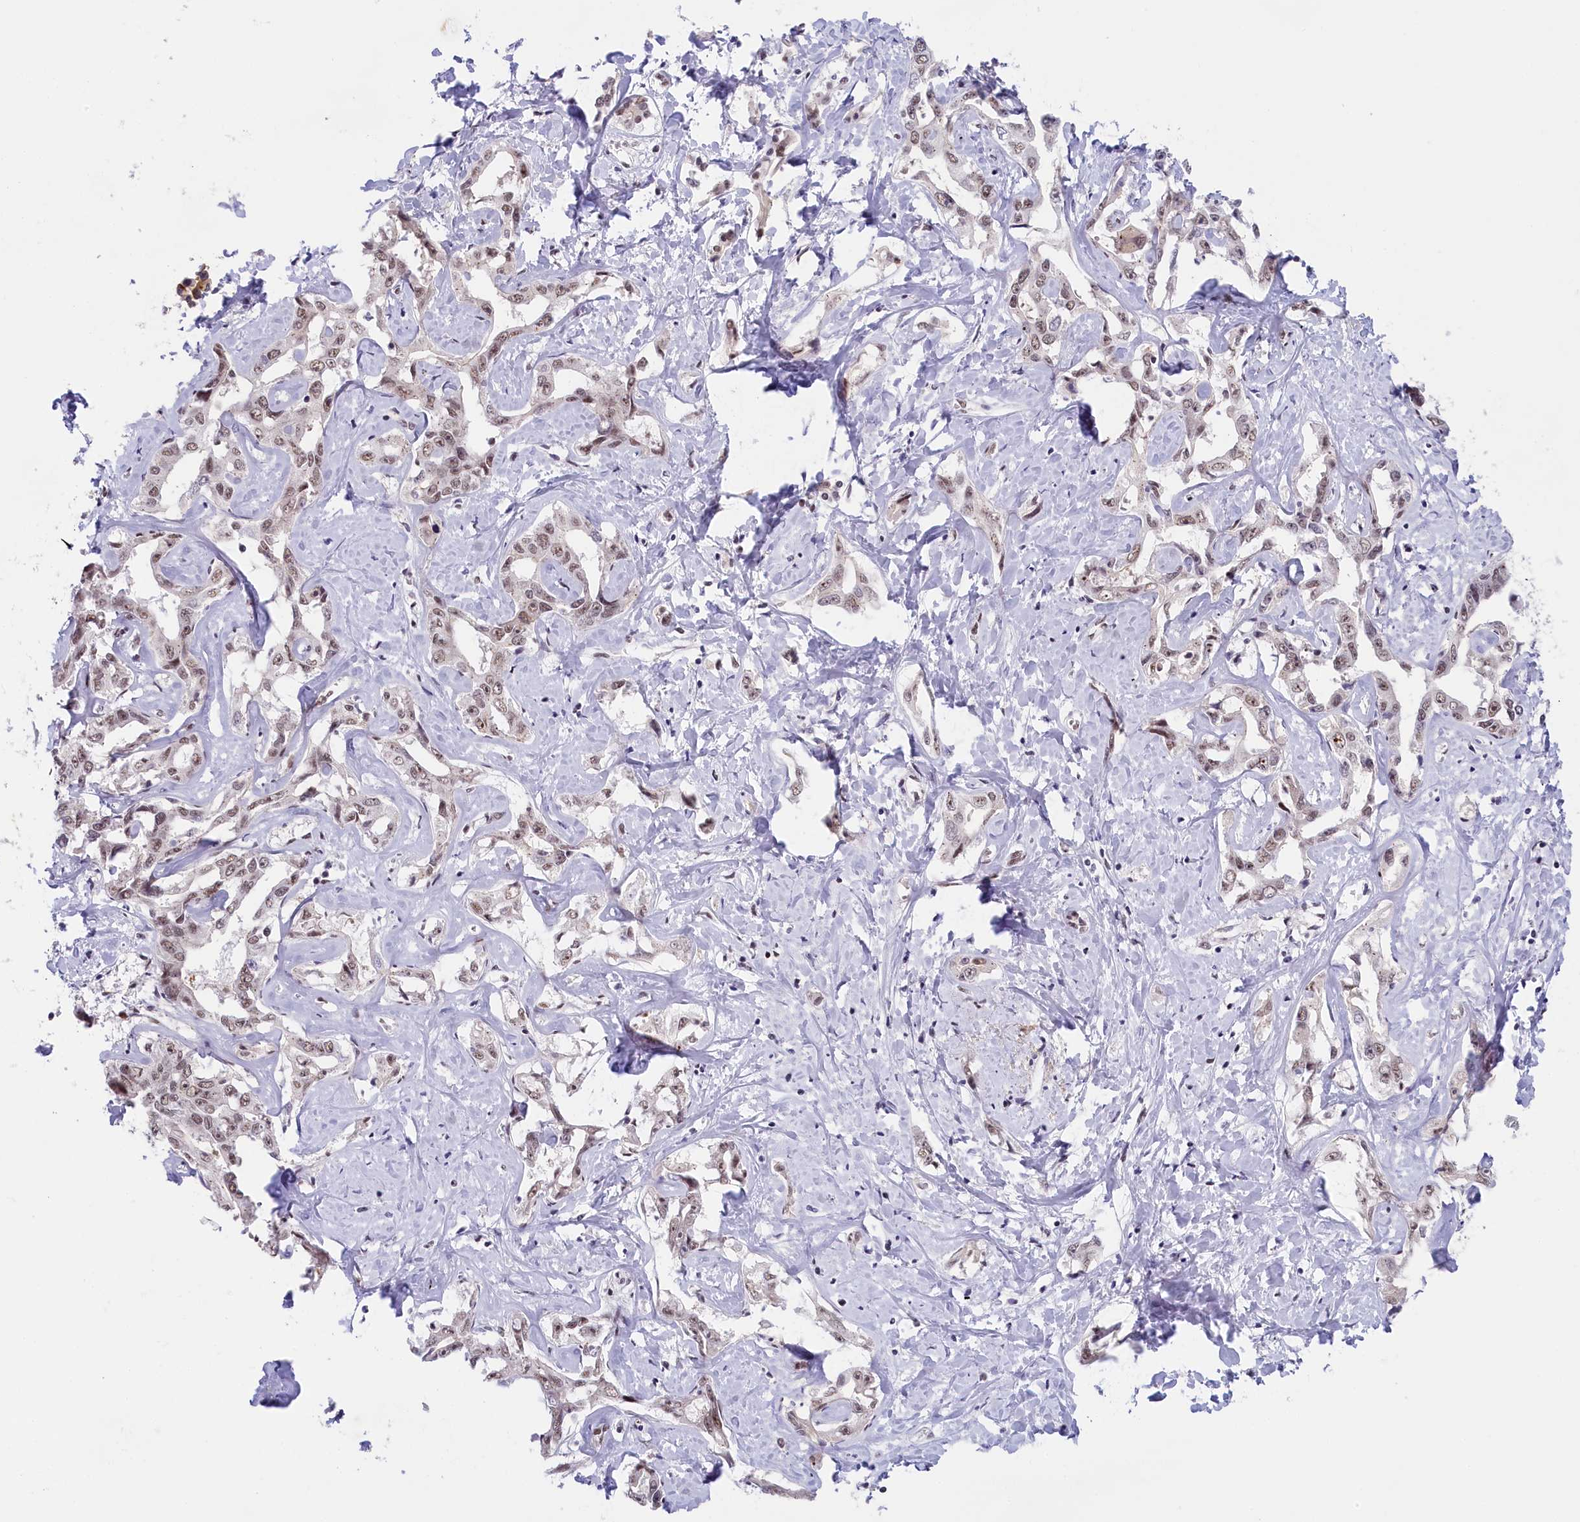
{"staining": {"intensity": "weak", "quantity": ">75%", "location": "nuclear"}, "tissue": "liver cancer", "cell_type": "Tumor cells", "image_type": "cancer", "snomed": [{"axis": "morphology", "description": "Cholangiocarcinoma"}, {"axis": "topography", "description": "Liver"}], "caption": "This micrograph displays liver cancer (cholangiocarcinoma) stained with immunohistochemistry (IHC) to label a protein in brown. The nuclear of tumor cells show weak positivity for the protein. Nuclei are counter-stained blue.", "gene": "SEC31B", "patient": {"sex": "male", "age": 59}}